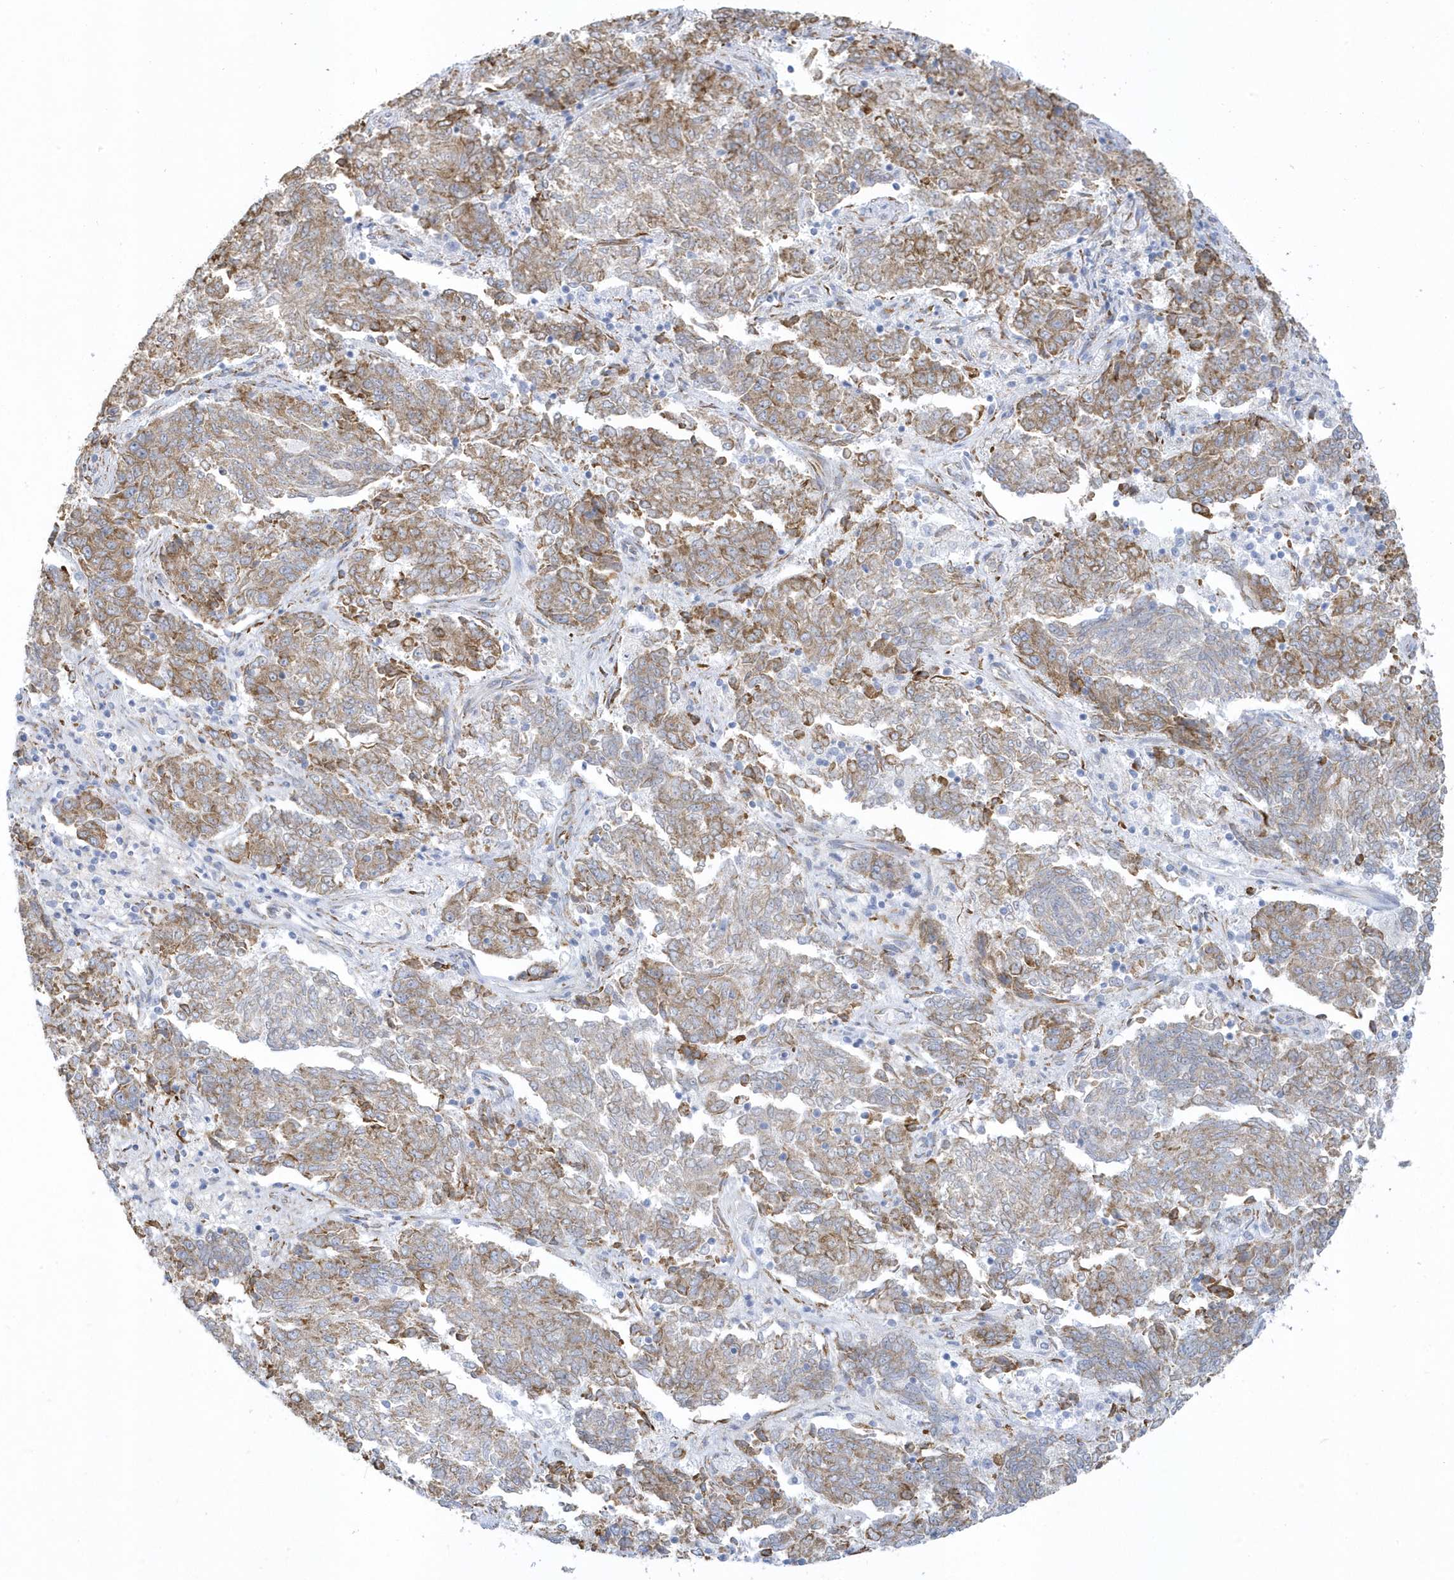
{"staining": {"intensity": "moderate", "quantity": ">75%", "location": "cytoplasmic/membranous"}, "tissue": "endometrial cancer", "cell_type": "Tumor cells", "image_type": "cancer", "snomed": [{"axis": "morphology", "description": "Adenocarcinoma, NOS"}, {"axis": "topography", "description": "Endometrium"}], "caption": "An immunohistochemistry (IHC) micrograph of tumor tissue is shown. Protein staining in brown highlights moderate cytoplasmic/membranous positivity in endometrial cancer (adenocarcinoma) within tumor cells. (DAB = brown stain, brightfield microscopy at high magnification).", "gene": "DCAF1", "patient": {"sex": "female", "age": 80}}